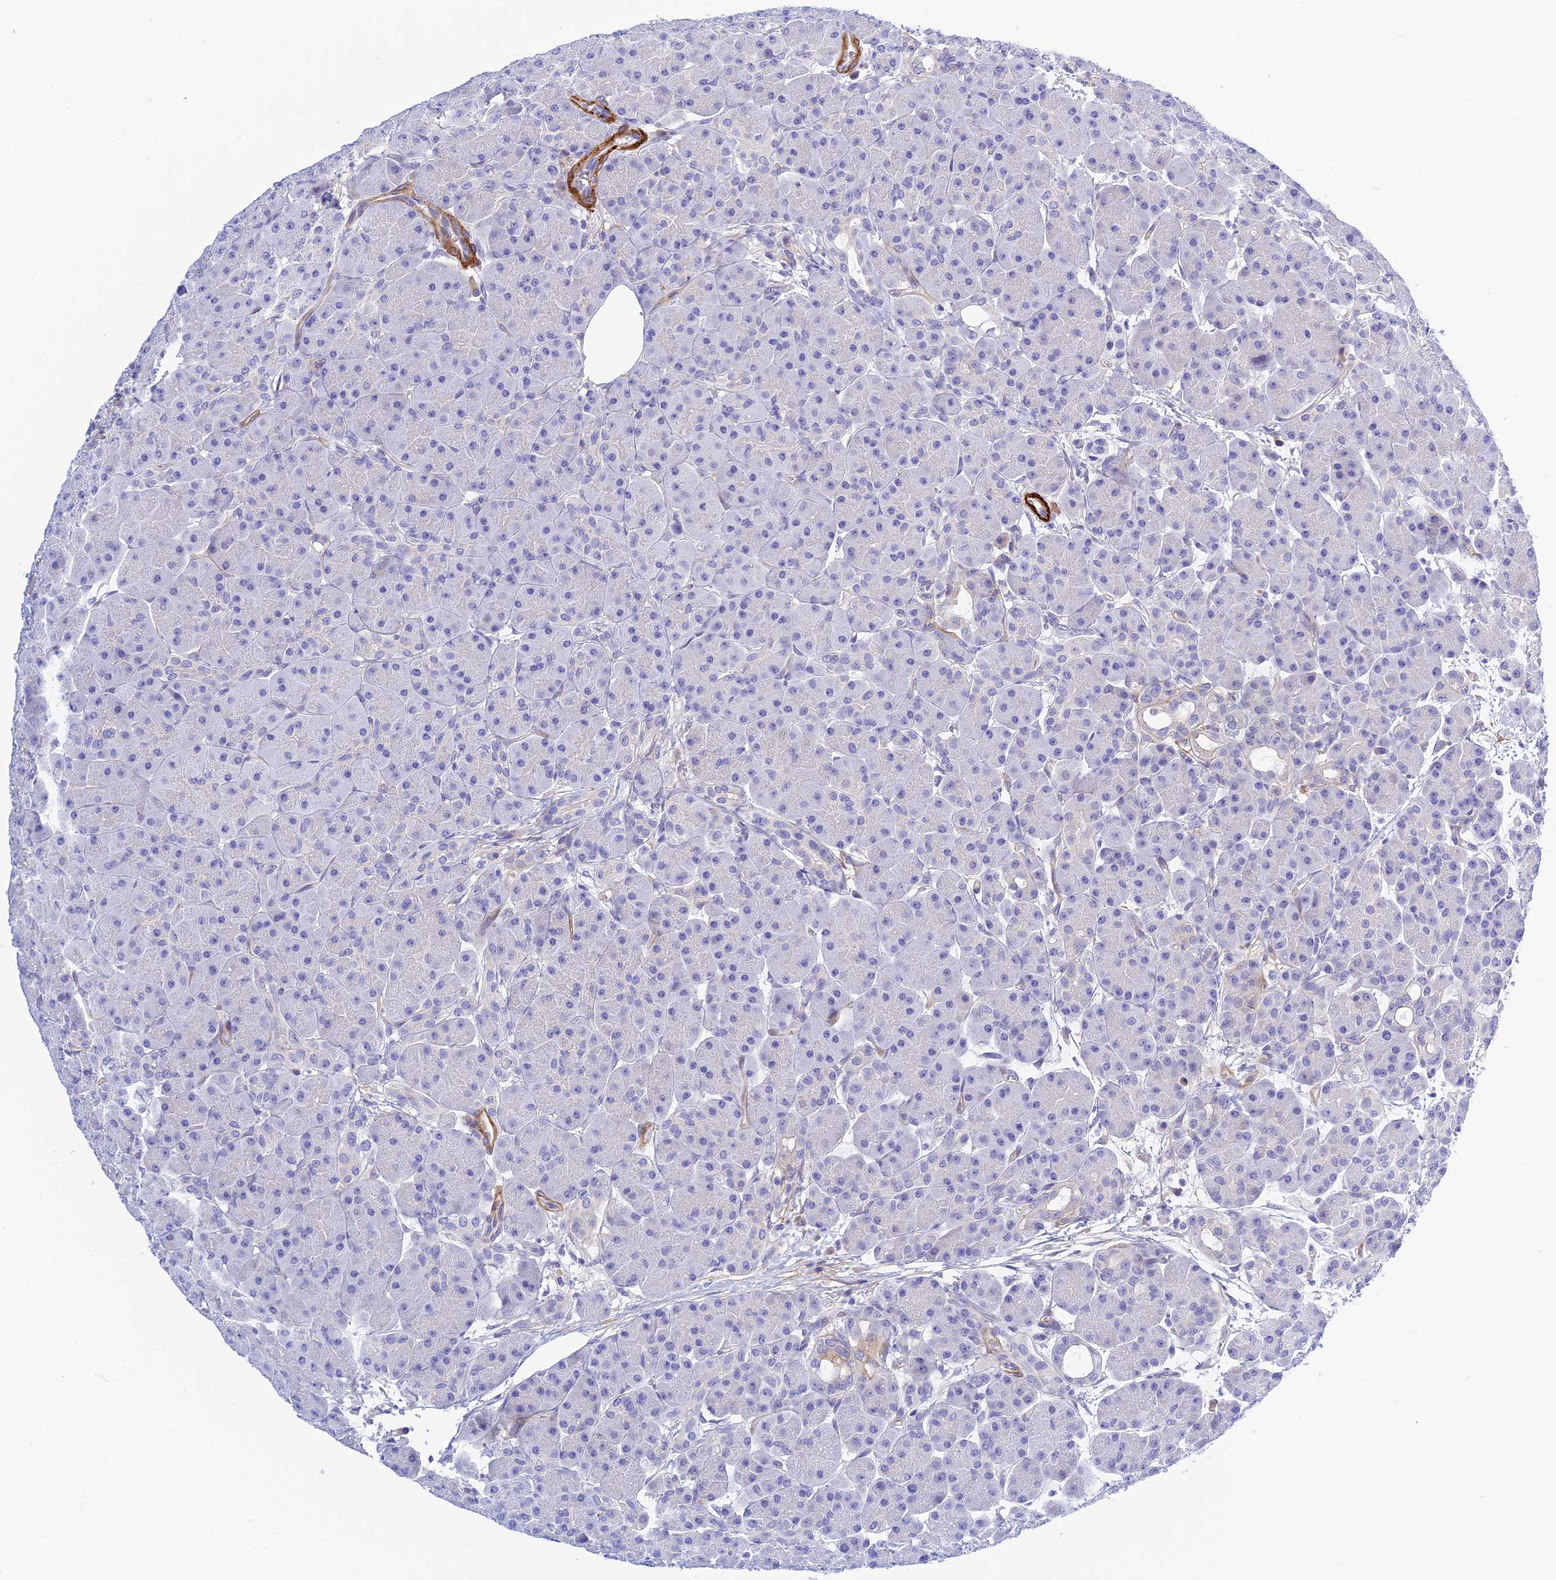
{"staining": {"intensity": "negative", "quantity": "none", "location": "none"}, "tissue": "pancreas", "cell_type": "Exocrine glandular cells", "image_type": "normal", "snomed": [{"axis": "morphology", "description": "Normal tissue, NOS"}, {"axis": "topography", "description": "Pancreas"}], "caption": "A histopathology image of pancreas stained for a protein reveals no brown staining in exocrine glandular cells. The staining was performed using DAB (3,3'-diaminobenzidine) to visualize the protein expression in brown, while the nuclei were stained in blue with hematoxylin (Magnification: 20x).", "gene": "ZDHHC16", "patient": {"sex": "male", "age": 63}}